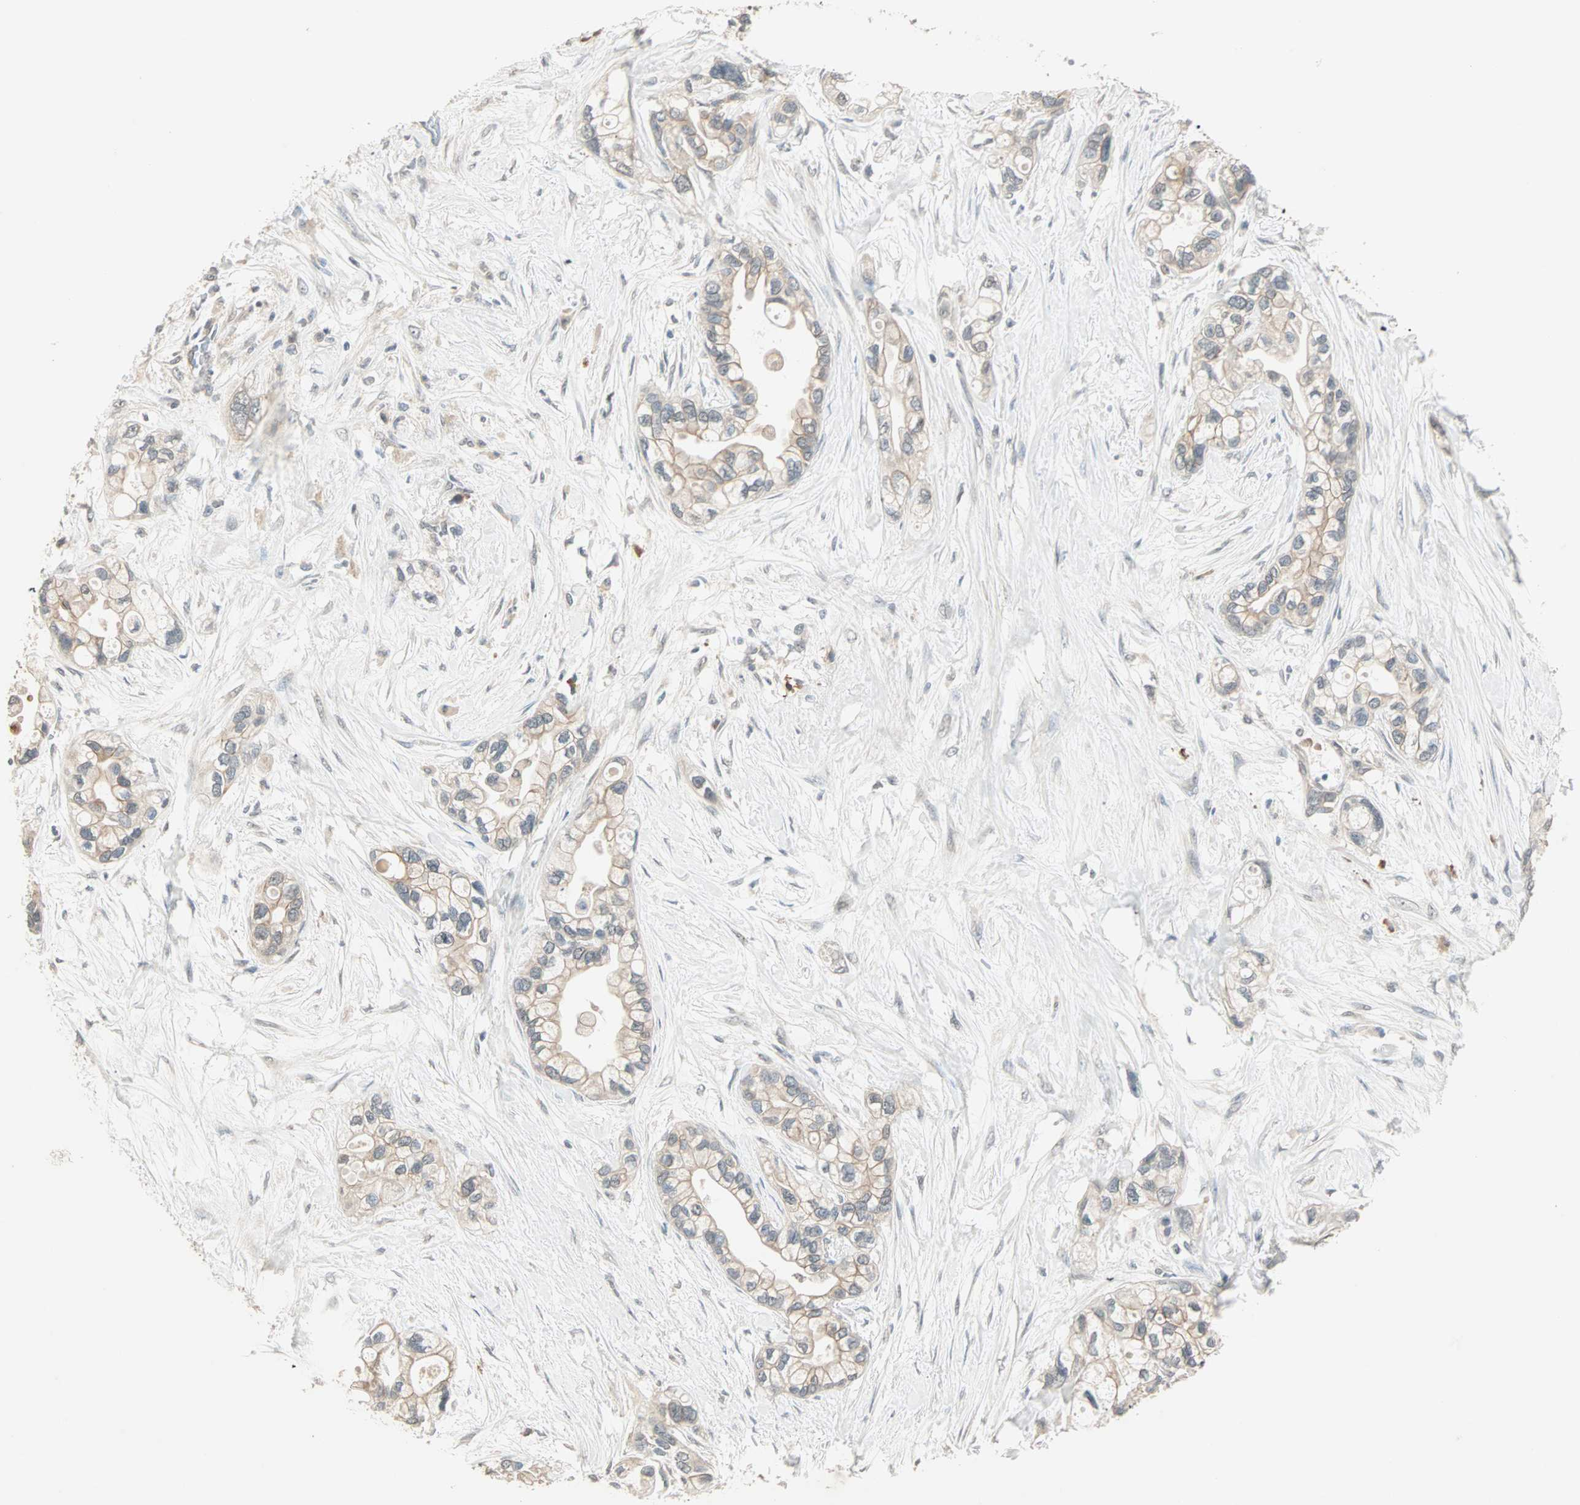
{"staining": {"intensity": "moderate", "quantity": ">75%", "location": "cytoplasmic/membranous"}, "tissue": "pancreatic cancer", "cell_type": "Tumor cells", "image_type": "cancer", "snomed": [{"axis": "morphology", "description": "Adenocarcinoma, NOS"}, {"axis": "topography", "description": "Pancreas"}], "caption": "A brown stain highlights moderate cytoplasmic/membranous staining of a protein in human pancreatic cancer (adenocarcinoma) tumor cells.", "gene": "TTF2", "patient": {"sex": "female", "age": 77}}